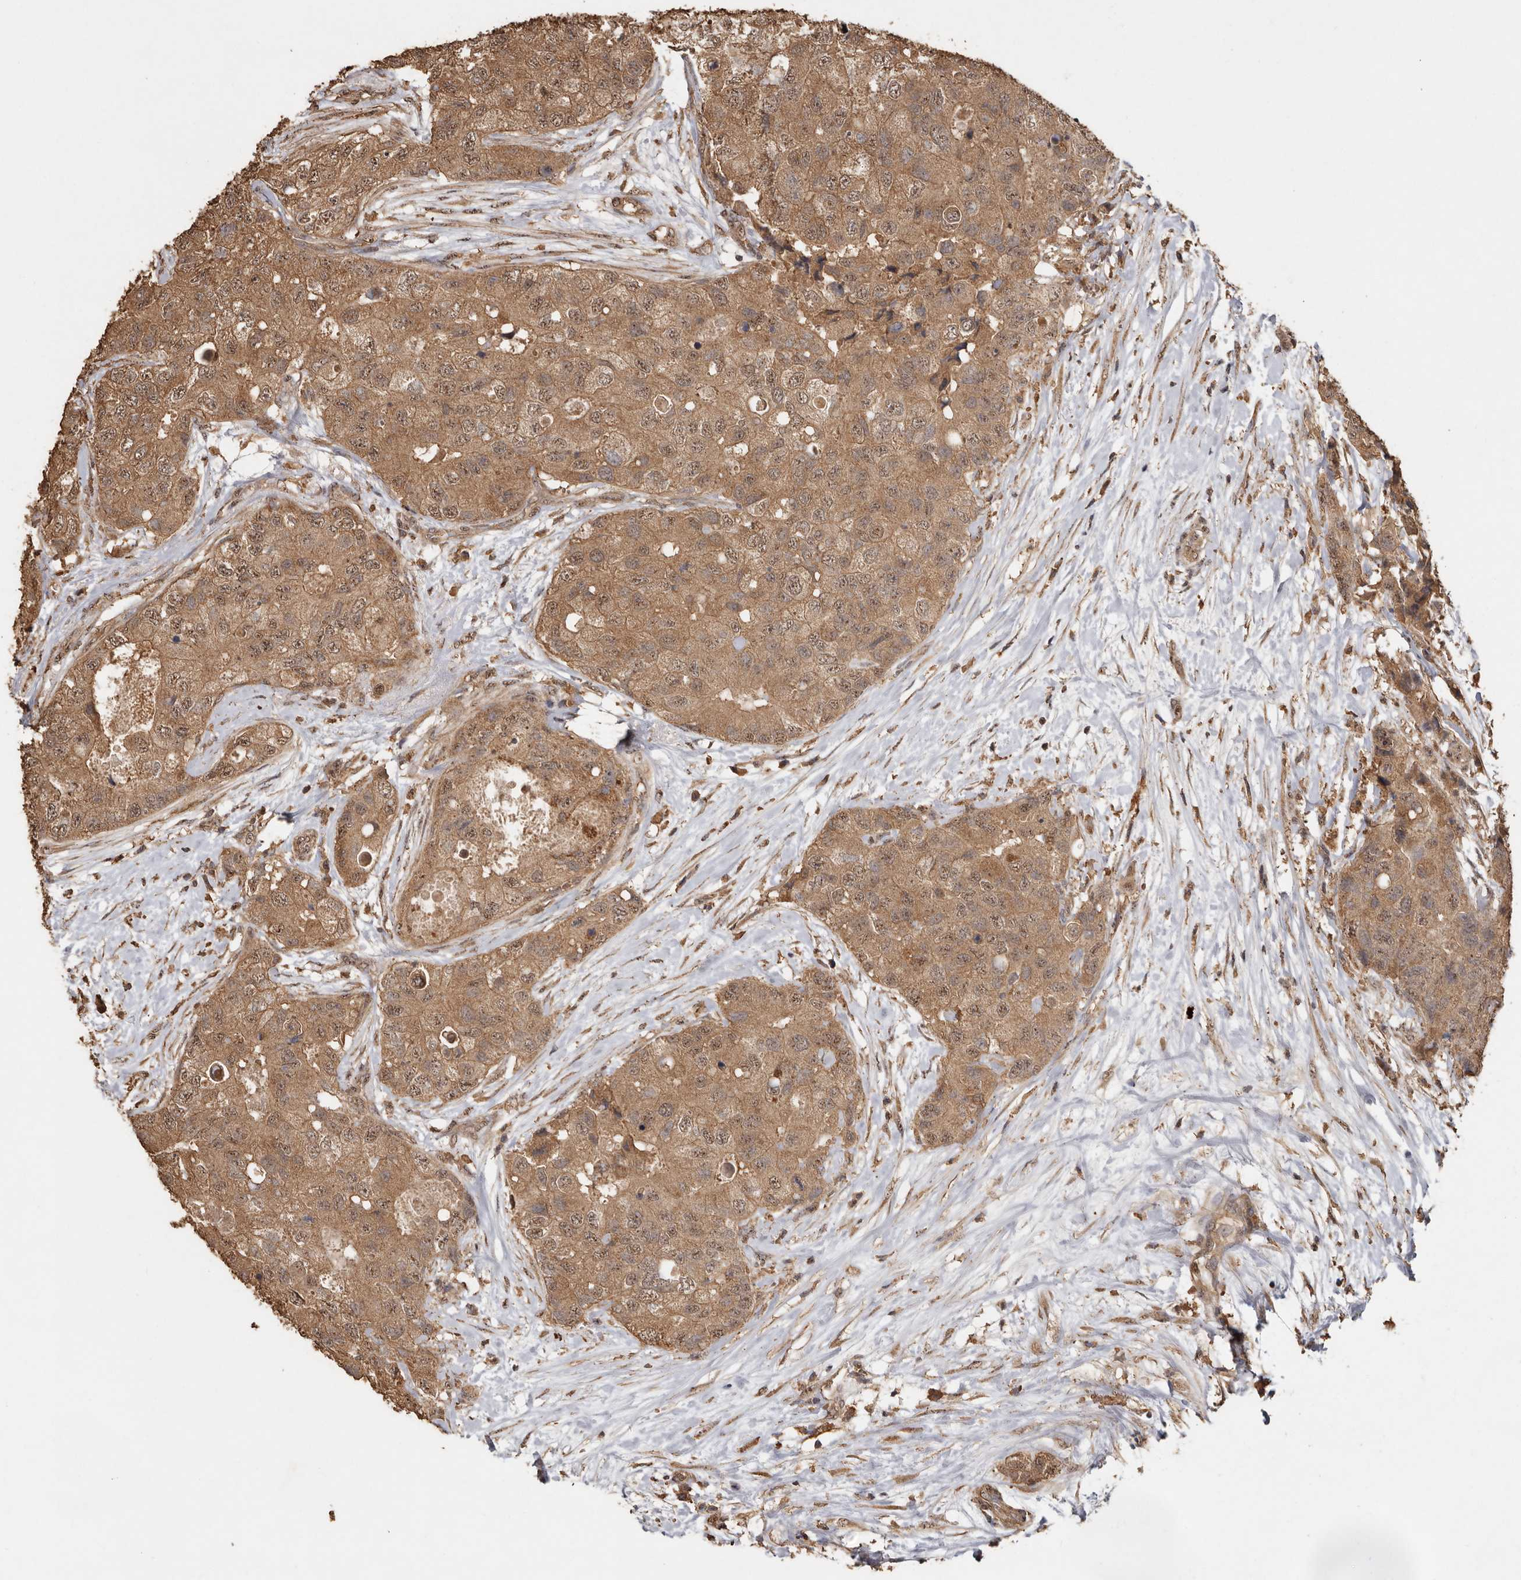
{"staining": {"intensity": "moderate", "quantity": ">75%", "location": "cytoplasmic/membranous,nuclear"}, "tissue": "breast cancer", "cell_type": "Tumor cells", "image_type": "cancer", "snomed": [{"axis": "morphology", "description": "Duct carcinoma"}, {"axis": "topography", "description": "Breast"}], "caption": "Immunohistochemistry (IHC) (DAB) staining of intraductal carcinoma (breast) exhibits moderate cytoplasmic/membranous and nuclear protein expression in approximately >75% of tumor cells.", "gene": "RWDD1", "patient": {"sex": "female", "age": 62}}